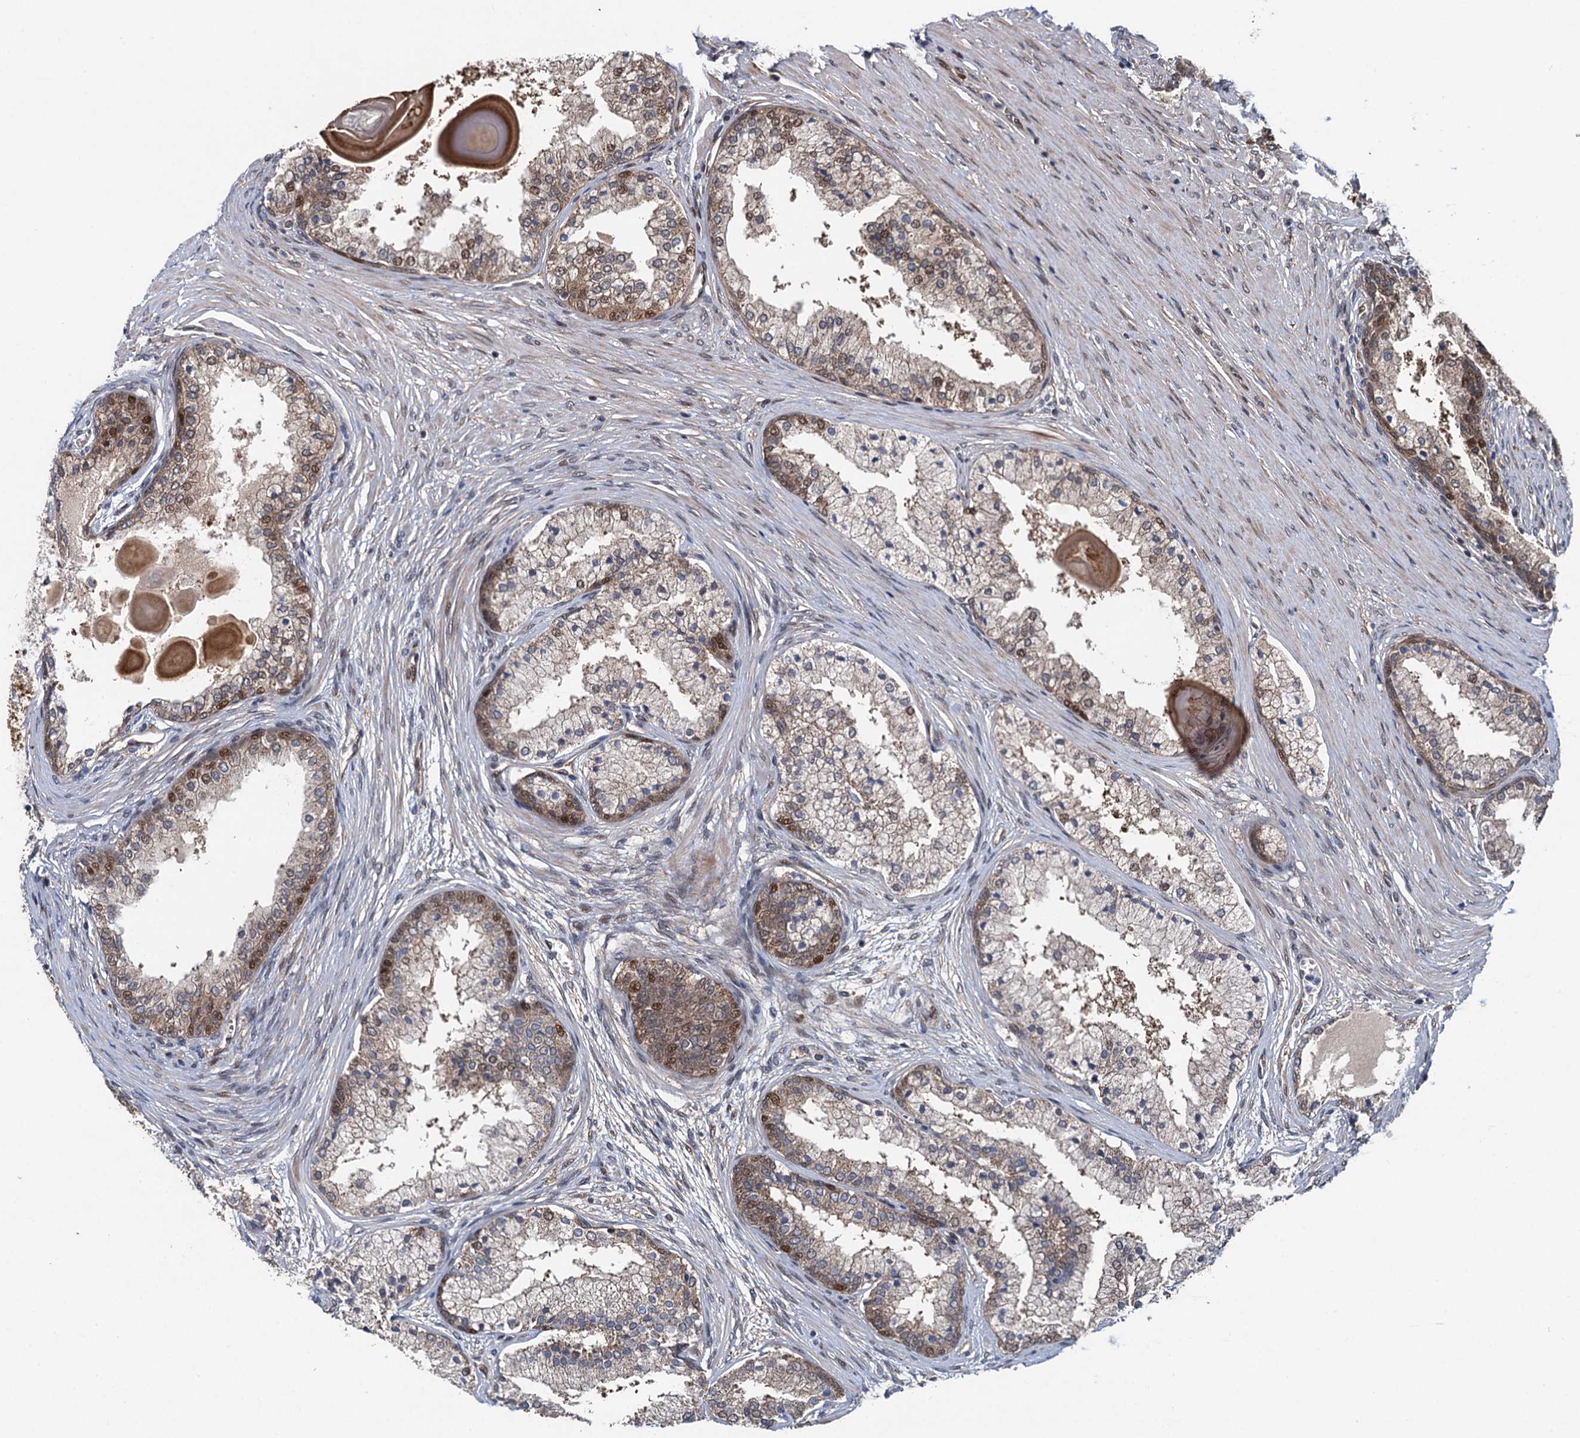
{"staining": {"intensity": "moderate", "quantity": "25%-75%", "location": "cytoplasmic/membranous,nuclear"}, "tissue": "prostate cancer", "cell_type": "Tumor cells", "image_type": "cancer", "snomed": [{"axis": "morphology", "description": "Adenocarcinoma, Low grade"}, {"axis": "topography", "description": "Prostate"}], "caption": "A photomicrograph showing moderate cytoplasmic/membranous and nuclear positivity in about 25%-75% of tumor cells in prostate cancer, as visualized by brown immunohistochemical staining.", "gene": "RHOBTB1", "patient": {"sex": "male", "age": 59}}